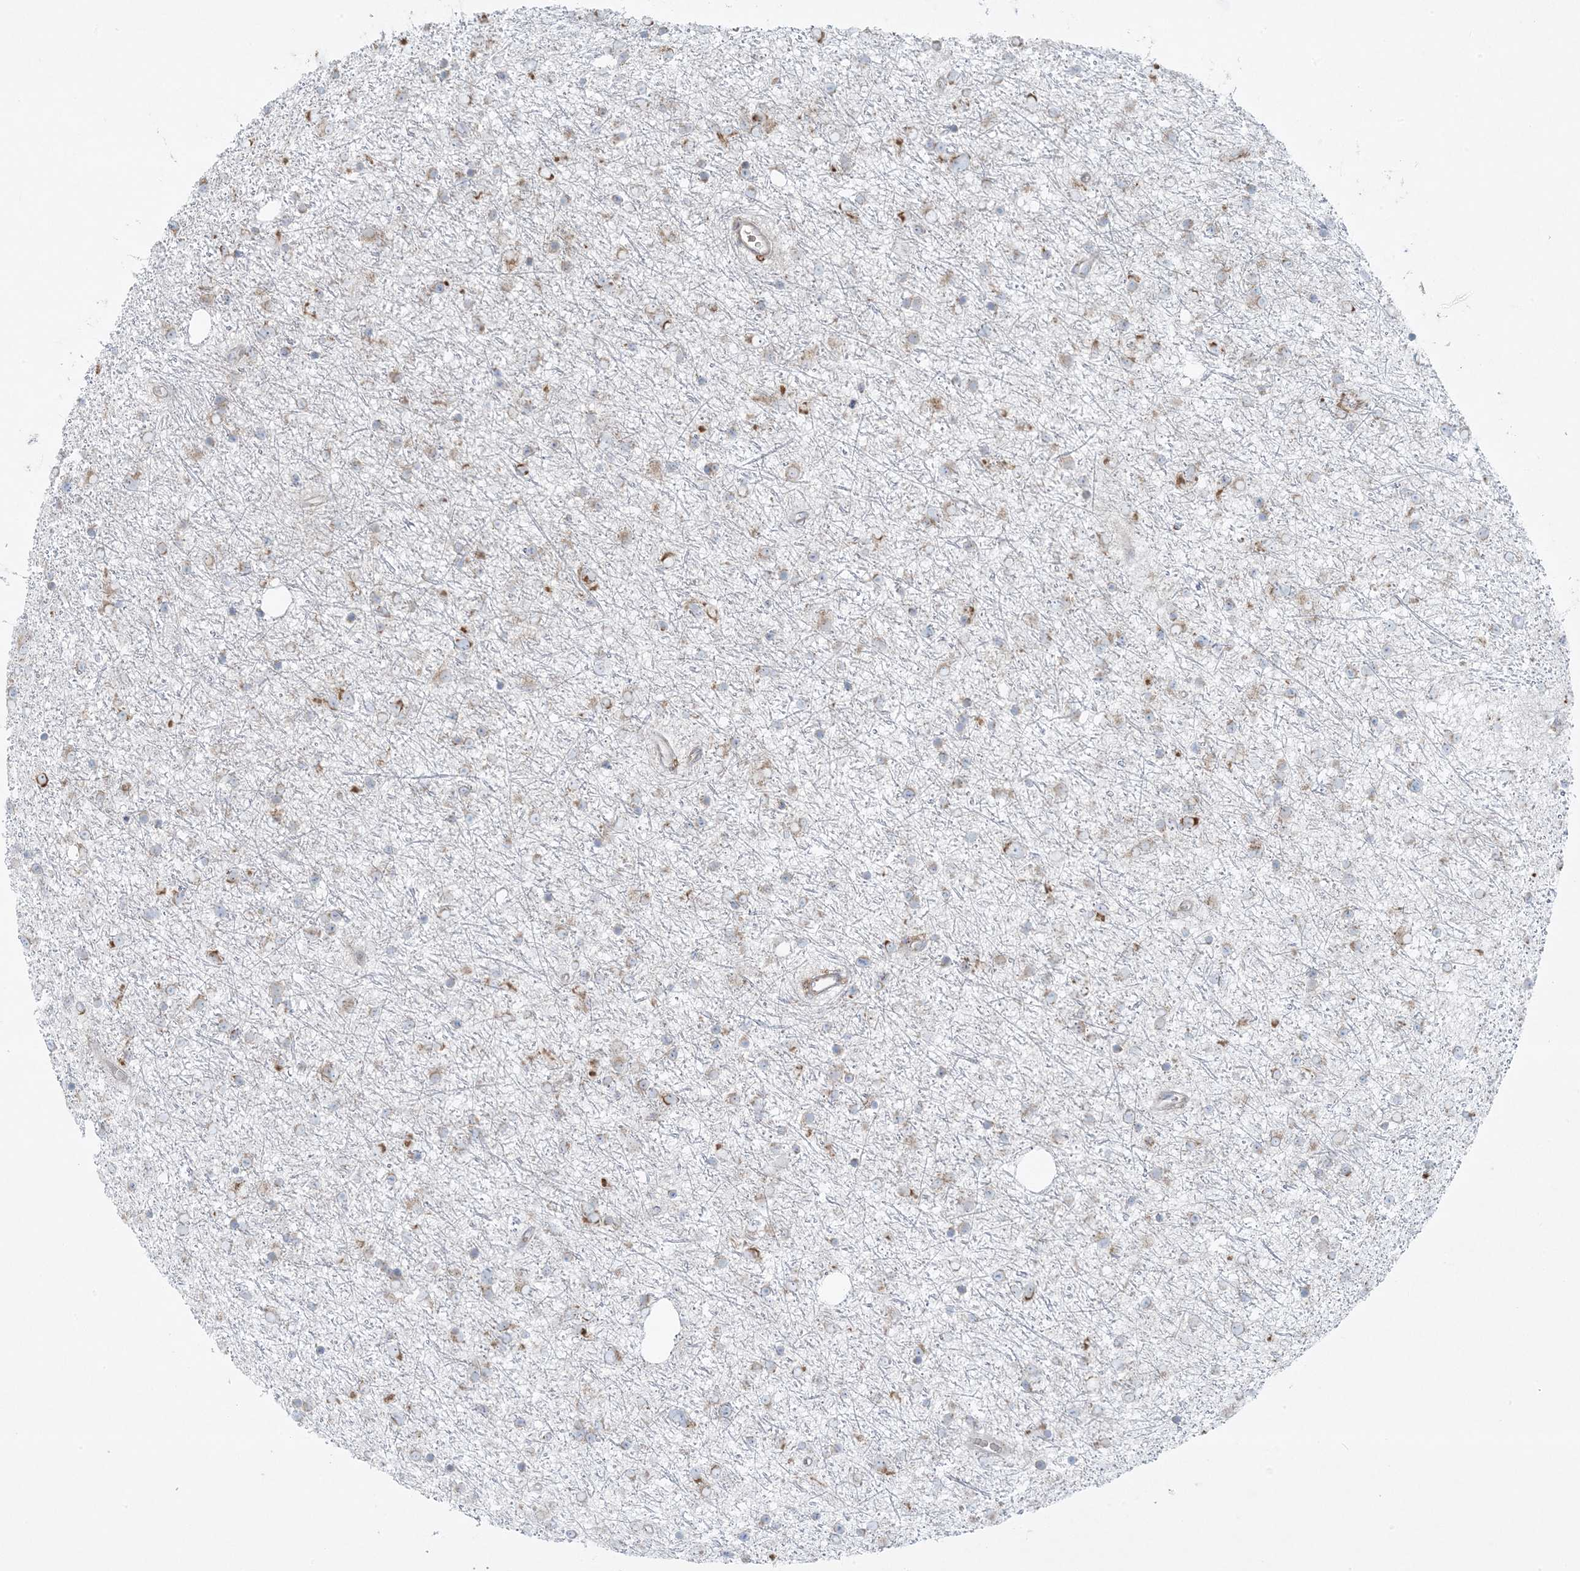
{"staining": {"intensity": "weak", "quantity": "<25%", "location": "cytoplasmic/membranous"}, "tissue": "glioma", "cell_type": "Tumor cells", "image_type": "cancer", "snomed": [{"axis": "morphology", "description": "Glioma, malignant, Low grade"}, {"axis": "topography", "description": "Cerebral cortex"}], "caption": "High power microscopy micrograph of an IHC histopathology image of glioma, revealing no significant expression in tumor cells.", "gene": "PIK3R4", "patient": {"sex": "female", "age": 39}}